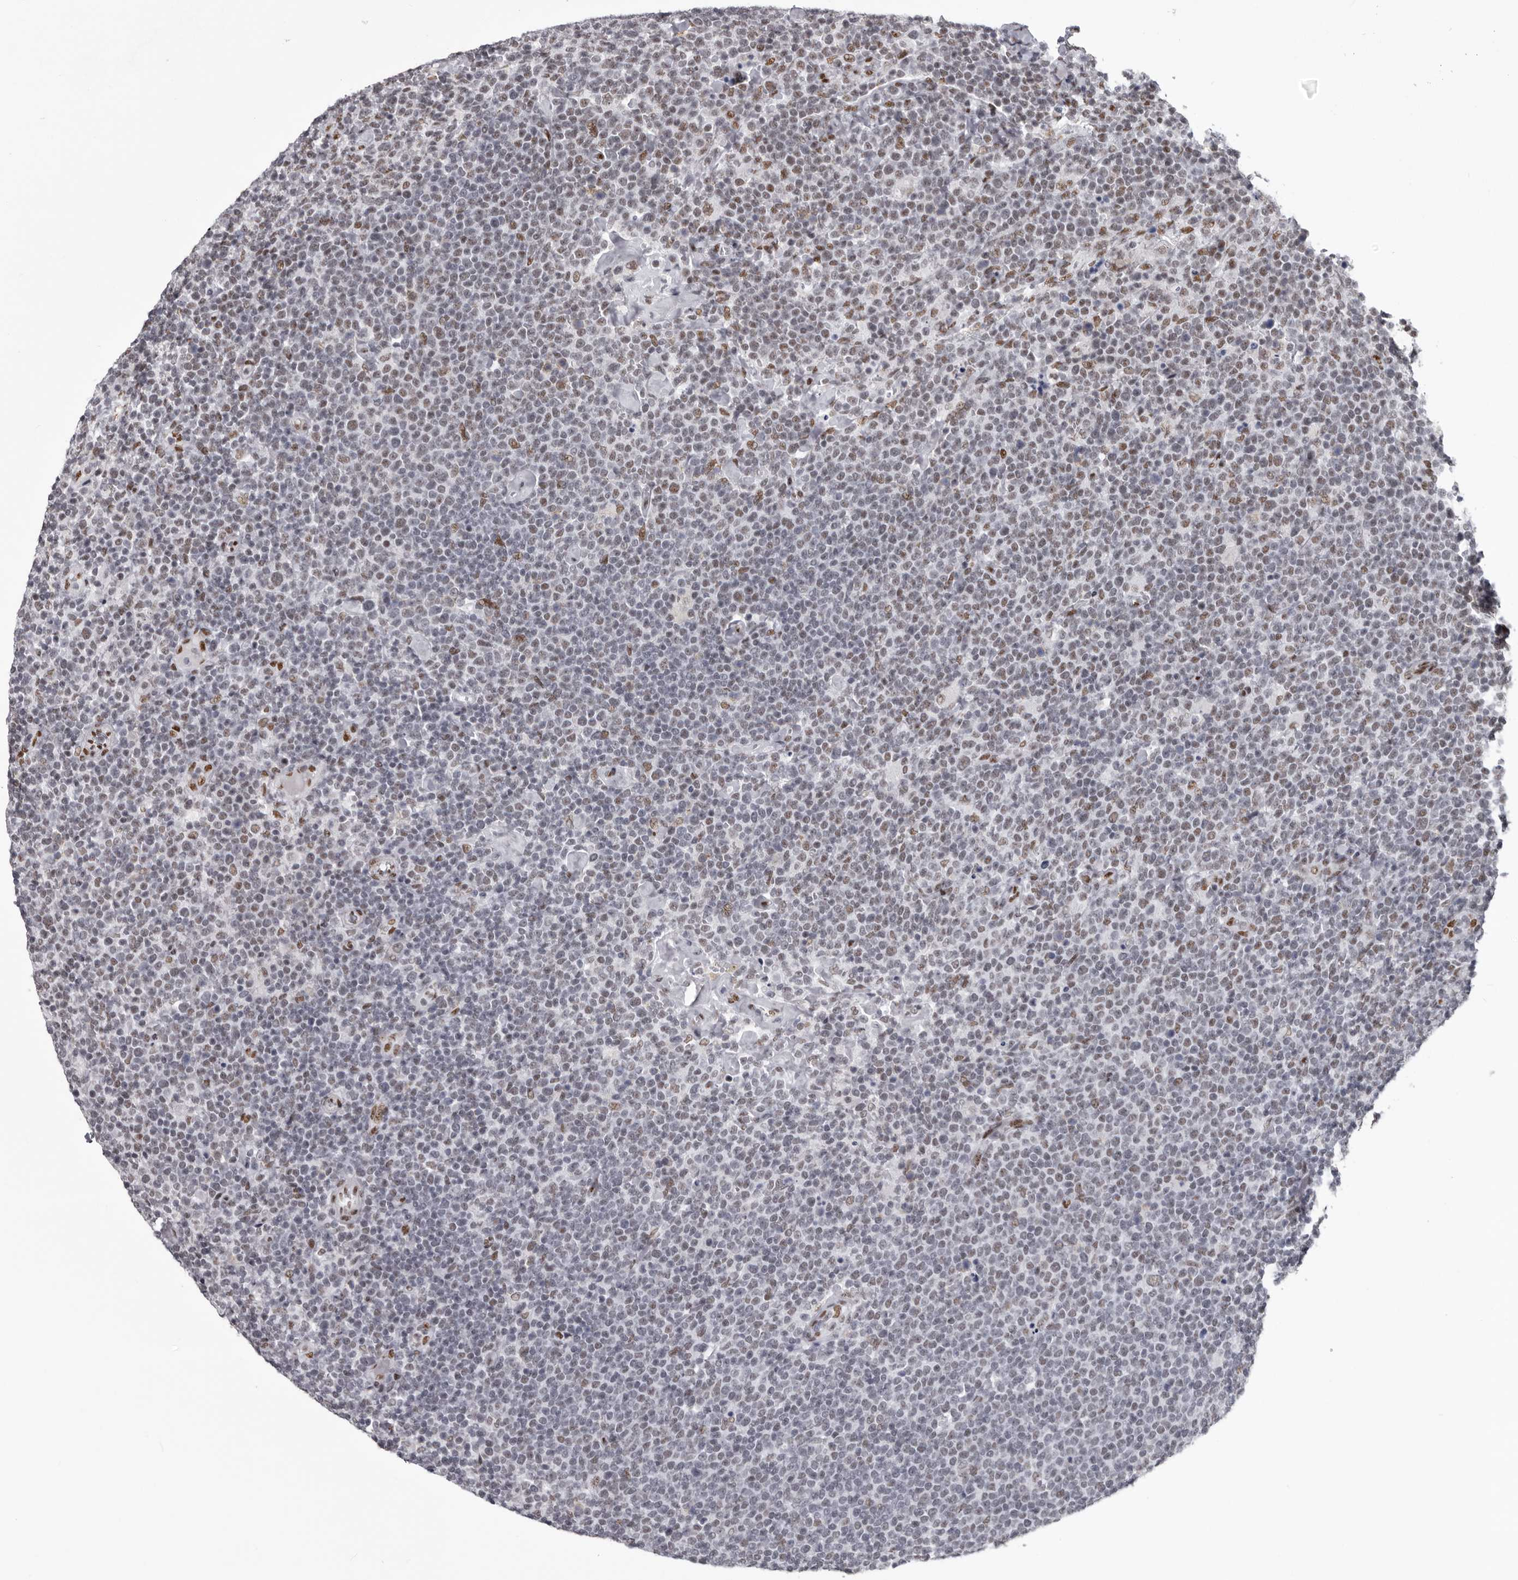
{"staining": {"intensity": "moderate", "quantity": "<25%", "location": "nuclear"}, "tissue": "lymphoma", "cell_type": "Tumor cells", "image_type": "cancer", "snomed": [{"axis": "morphology", "description": "Malignant lymphoma, non-Hodgkin's type, High grade"}, {"axis": "topography", "description": "Lymph node"}], "caption": "Lymphoma stained with a protein marker reveals moderate staining in tumor cells.", "gene": "NUMA1", "patient": {"sex": "male", "age": 61}}